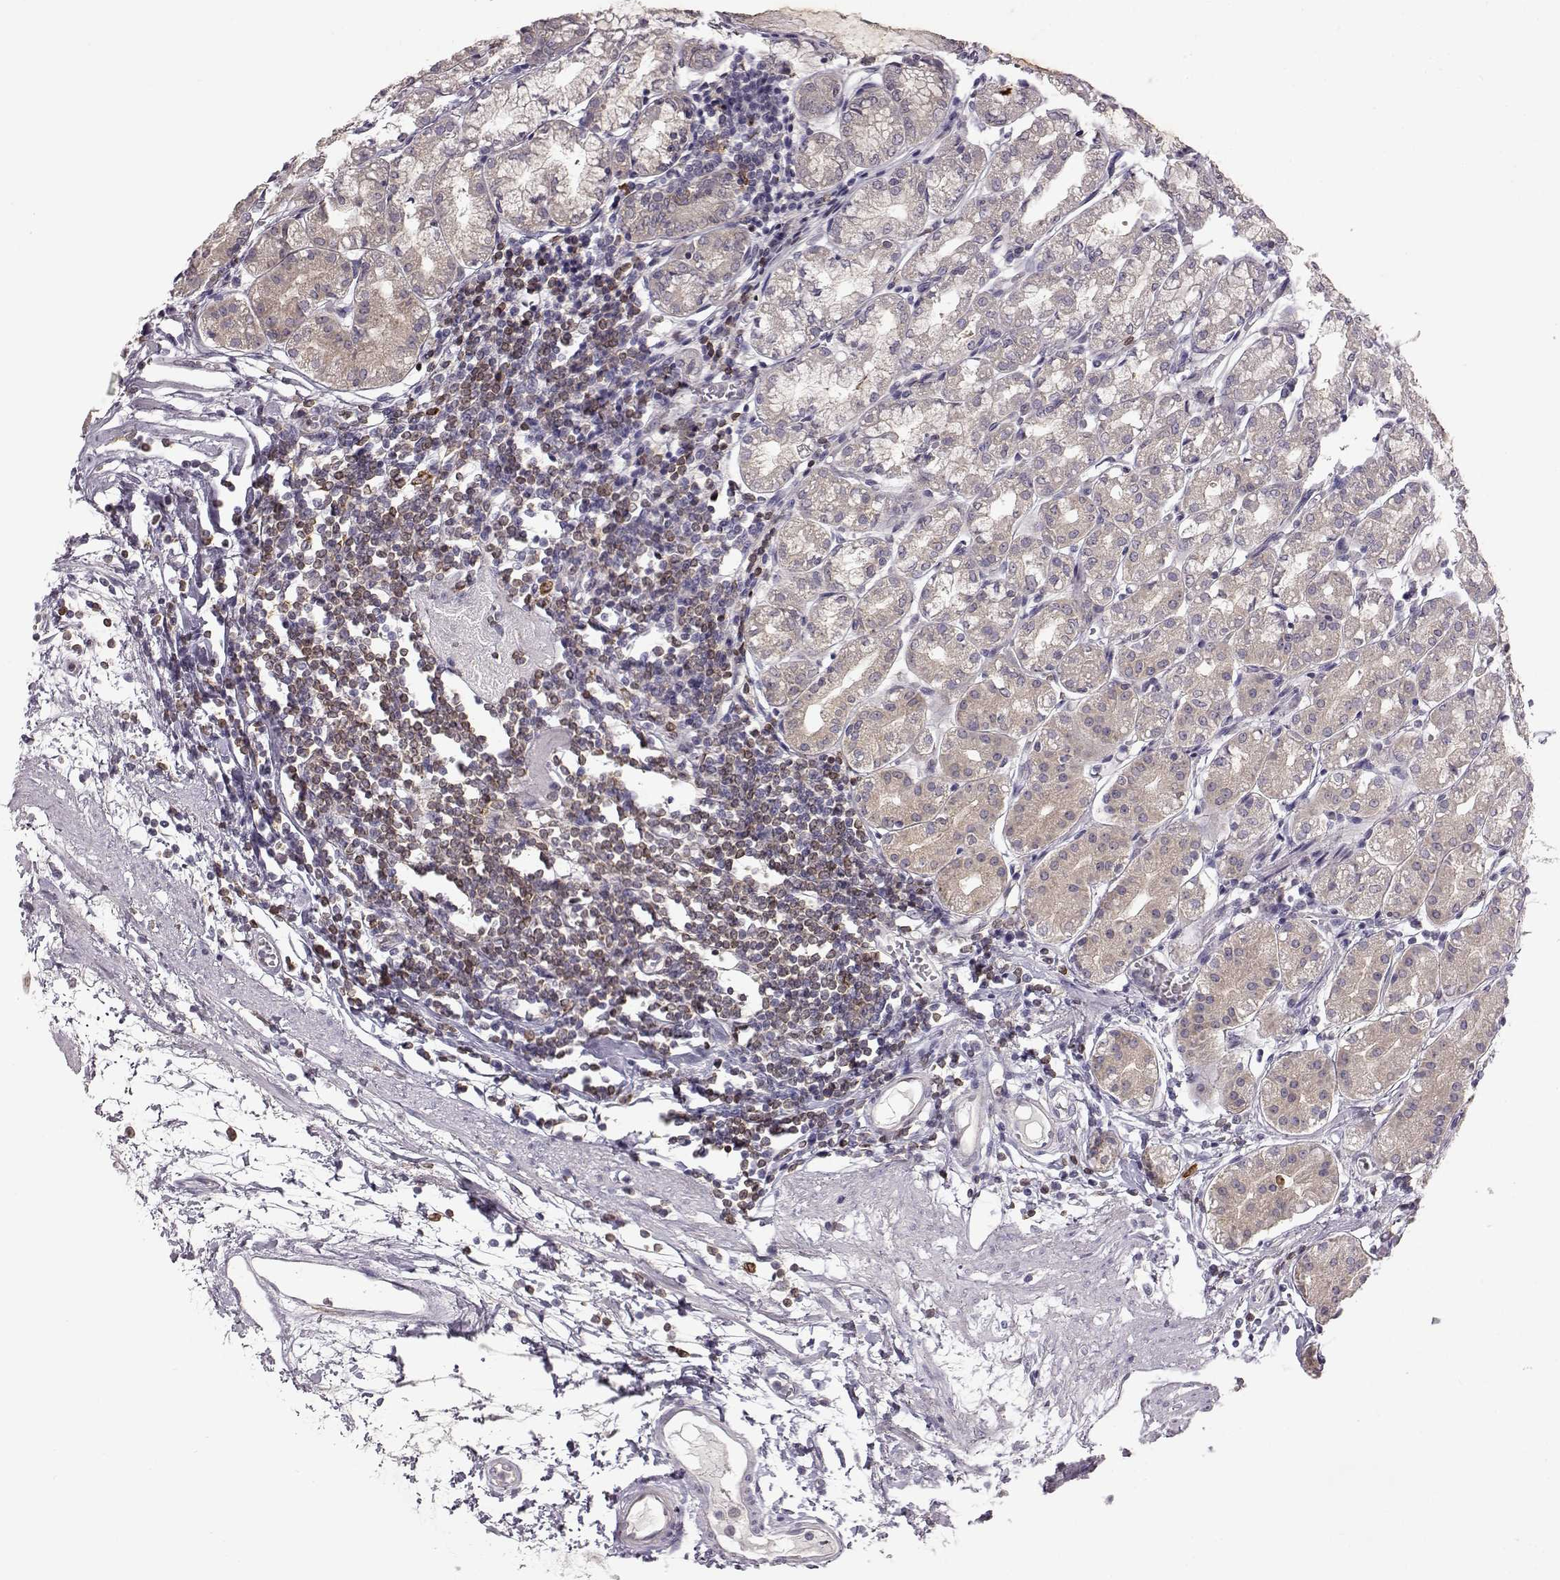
{"staining": {"intensity": "weak", "quantity": "25%-75%", "location": "cytoplasmic/membranous"}, "tissue": "stomach", "cell_type": "Glandular cells", "image_type": "normal", "snomed": [{"axis": "morphology", "description": "Normal tissue, NOS"}, {"axis": "topography", "description": "Skeletal muscle"}, {"axis": "topography", "description": "Stomach"}], "caption": "Immunohistochemical staining of normal stomach displays weak cytoplasmic/membranous protein expression in about 25%-75% of glandular cells. Using DAB (3,3'-diaminobenzidine) (brown) and hematoxylin (blue) stains, captured at high magnification using brightfield microscopy.", "gene": "SPAG17", "patient": {"sex": "female", "age": 57}}